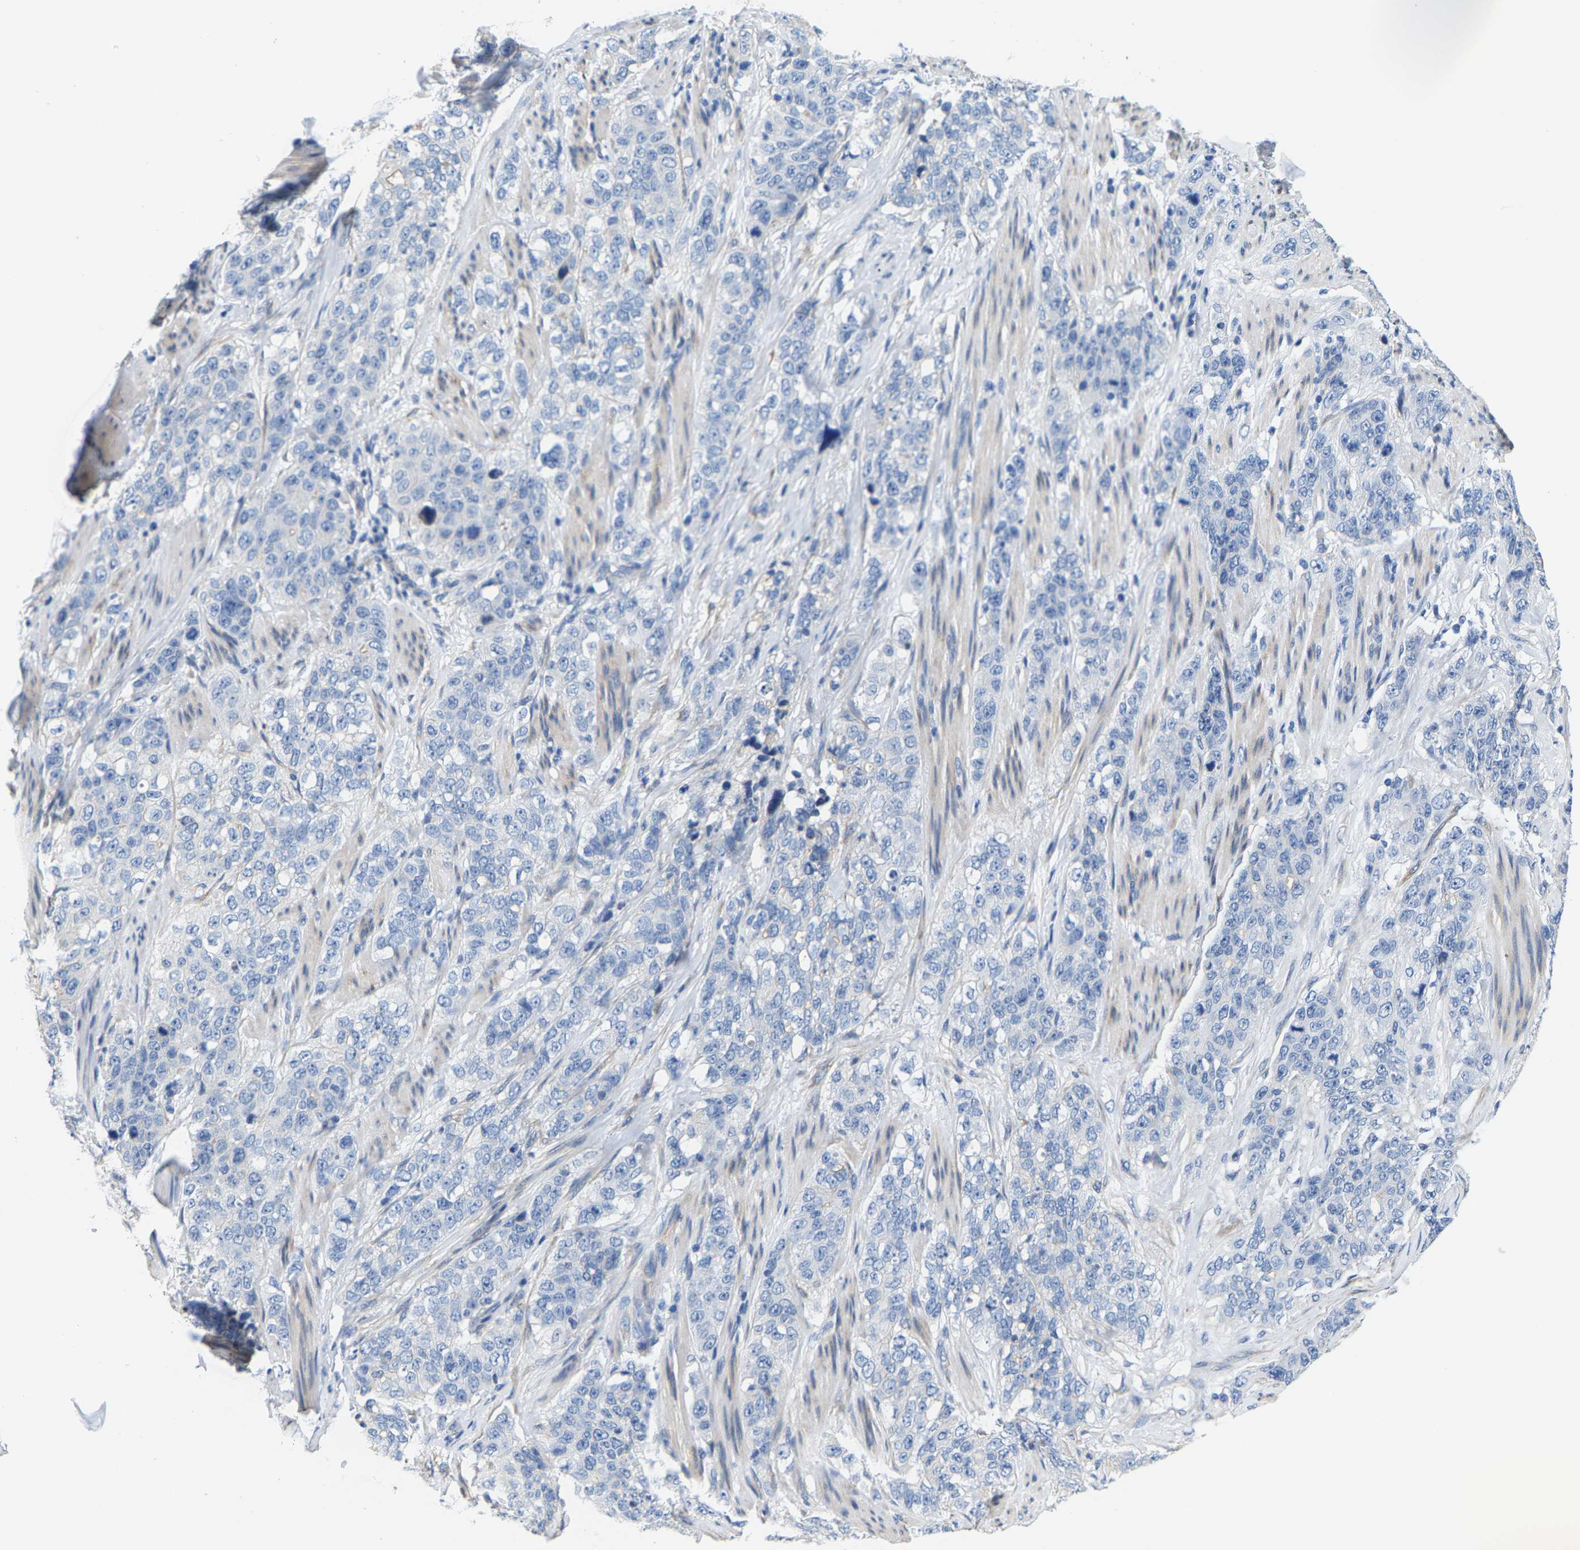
{"staining": {"intensity": "negative", "quantity": "none", "location": "none"}, "tissue": "stomach cancer", "cell_type": "Tumor cells", "image_type": "cancer", "snomed": [{"axis": "morphology", "description": "Adenocarcinoma, NOS"}, {"axis": "topography", "description": "Stomach"}], "caption": "Immunohistochemistry of human stomach cancer (adenocarcinoma) exhibits no positivity in tumor cells. (DAB immunohistochemistry (IHC) with hematoxylin counter stain).", "gene": "DSCAM", "patient": {"sex": "male", "age": 48}}